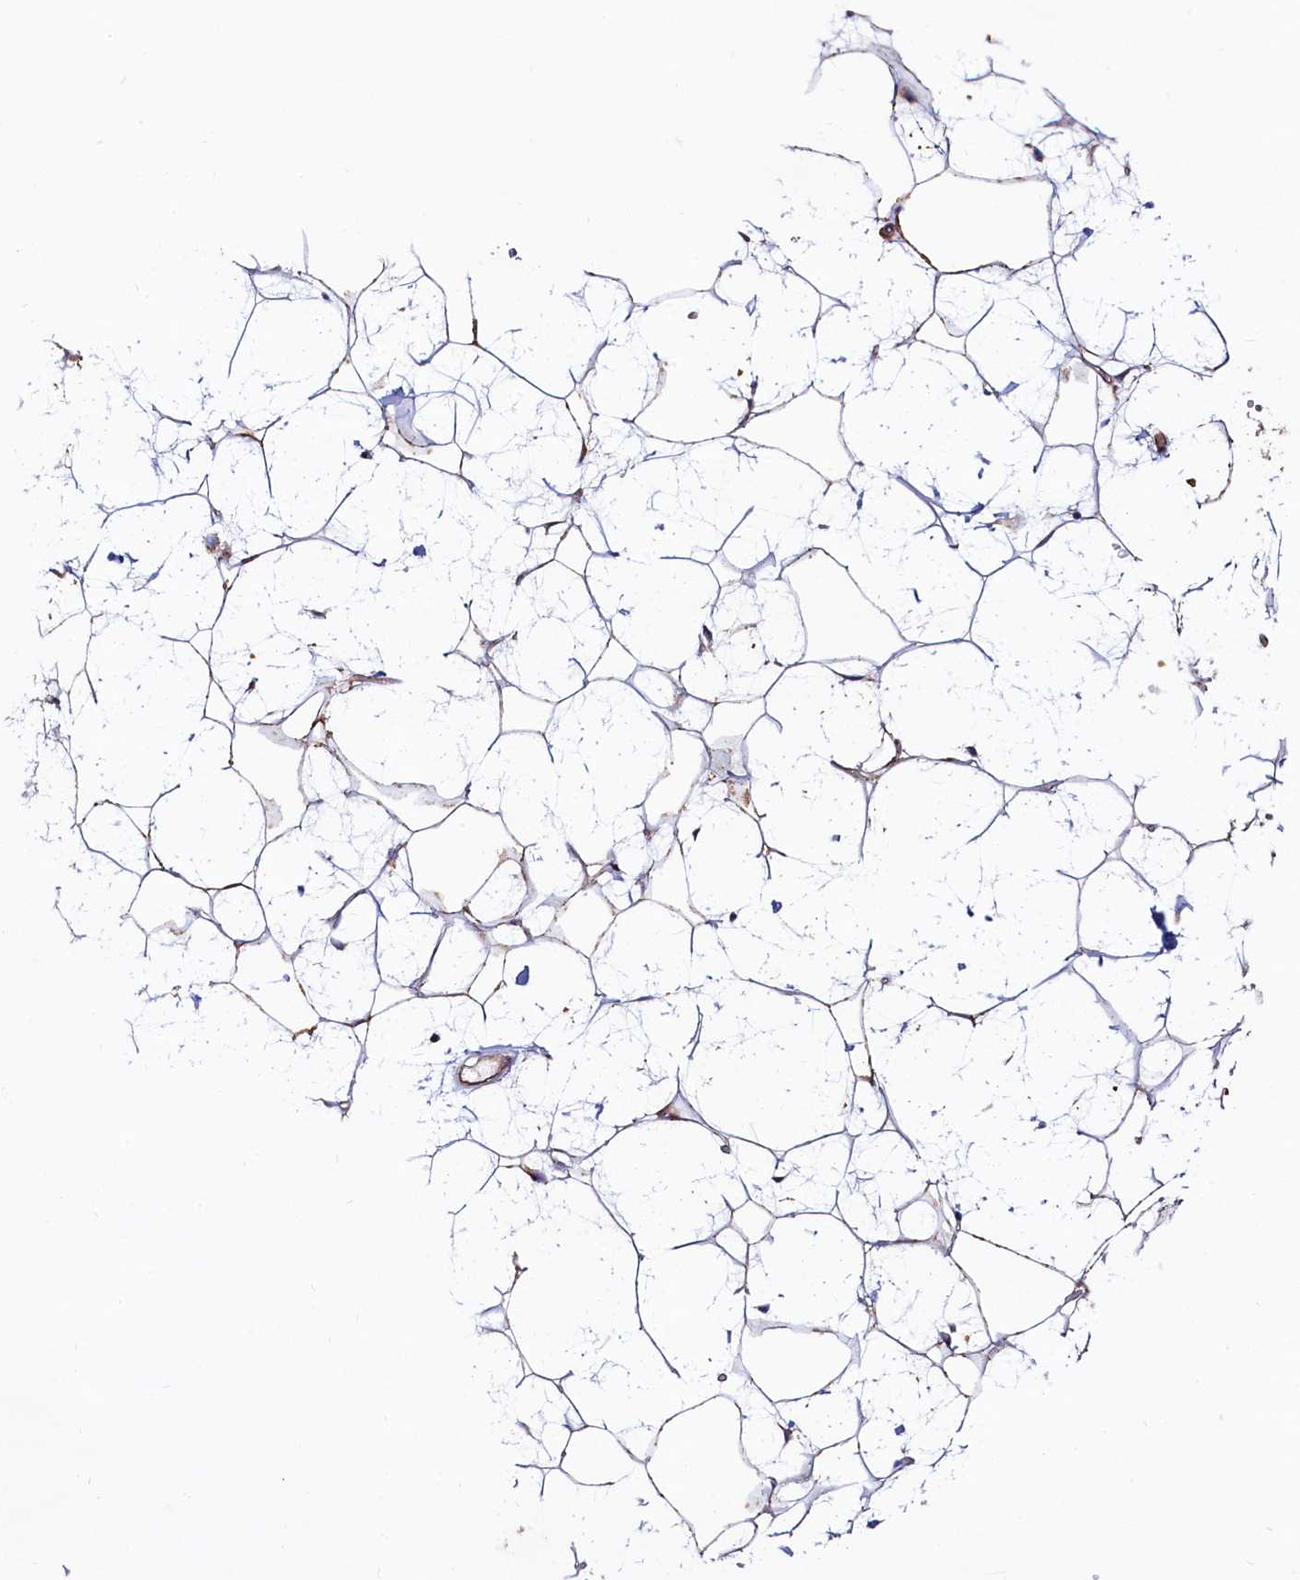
{"staining": {"intensity": "weak", "quantity": "25%-75%", "location": "cytoplasmic/membranous"}, "tissue": "adipose tissue", "cell_type": "Adipocytes", "image_type": "normal", "snomed": [{"axis": "morphology", "description": "Normal tissue, NOS"}, {"axis": "topography", "description": "Breast"}], "caption": "Protein staining by IHC demonstrates weak cytoplasmic/membranous positivity in about 25%-75% of adipocytes in unremarkable adipose tissue.", "gene": "ASTE1", "patient": {"sex": "female", "age": 26}}